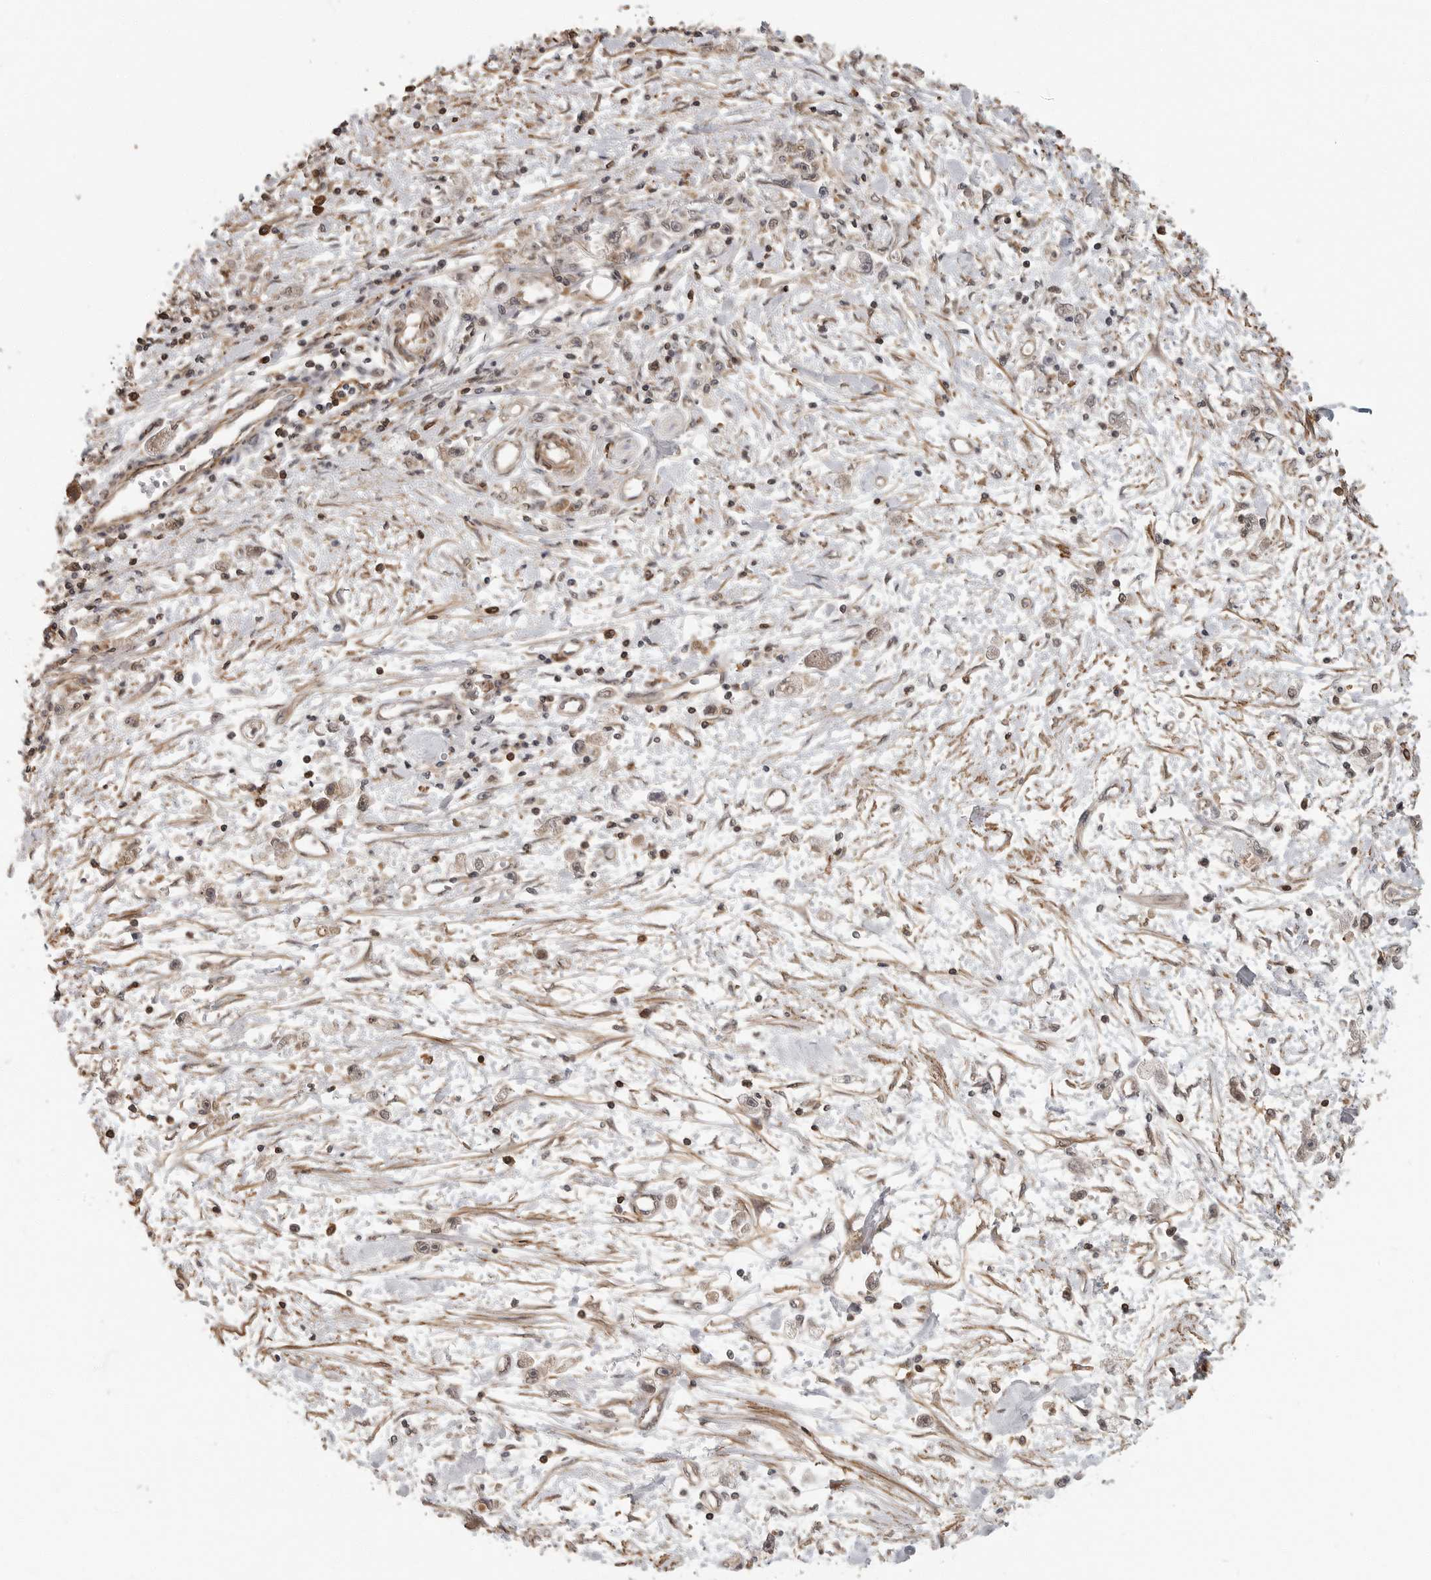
{"staining": {"intensity": "moderate", "quantity": "<25%", "location": "nuclear"}, "tissue": "stomach cancer", "cell_type": "Tumor cells", "image_type": "cancer", "snomed": [{"axis": "morphology", "description": "Adenocarcinoma, NOS"}, {"axis": "topography", "description": "Stomach"}], "caption": "Adenocarcinoma (stomach) stained with IHC demonstrates moderate nuclear staining in approximately <25% of tumor cells.", "gene": "ERN1", "patient": {"sex": "female", "age": 59}}